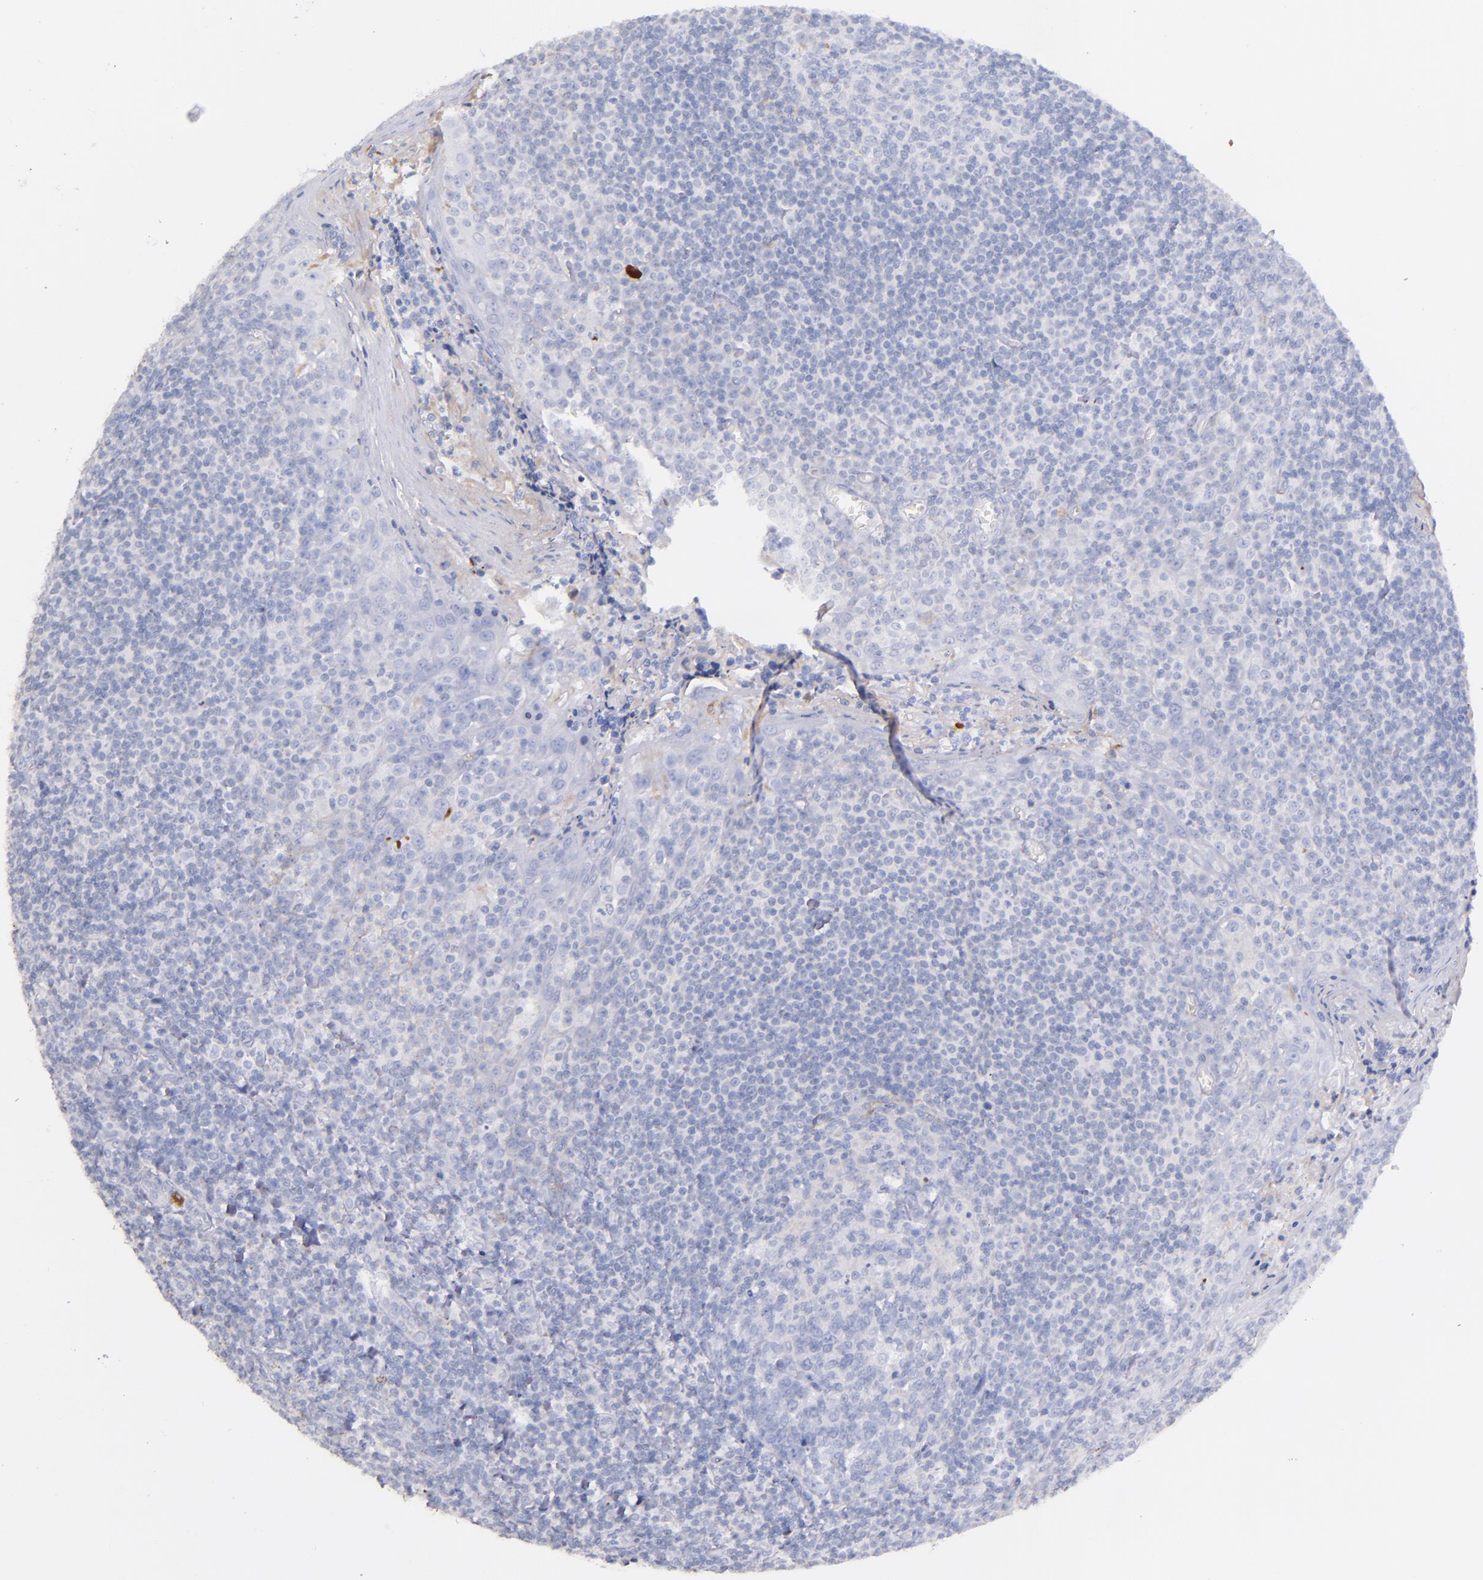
{"staining": {"intensity": "negative", "quantity": "none", "location": "none"}, "tissue": "tonsil", "cell_type": "Germinal center cells", "image_type": "normal", "snomed": [{"axis": "morphology", "description": "Normal tissue, NOS"}, {"axis": "topography", "description": "Tonsil"}], "caption": "This photomicrograph is of normal tonsil stained with immunohistochemistry (IHC) to label a protein in brown with the nuclei are counter-stained blue. There is no expression in germinal center cells.", "gene": "KNG1", "patient": {"sex": "male", "age": 31}}